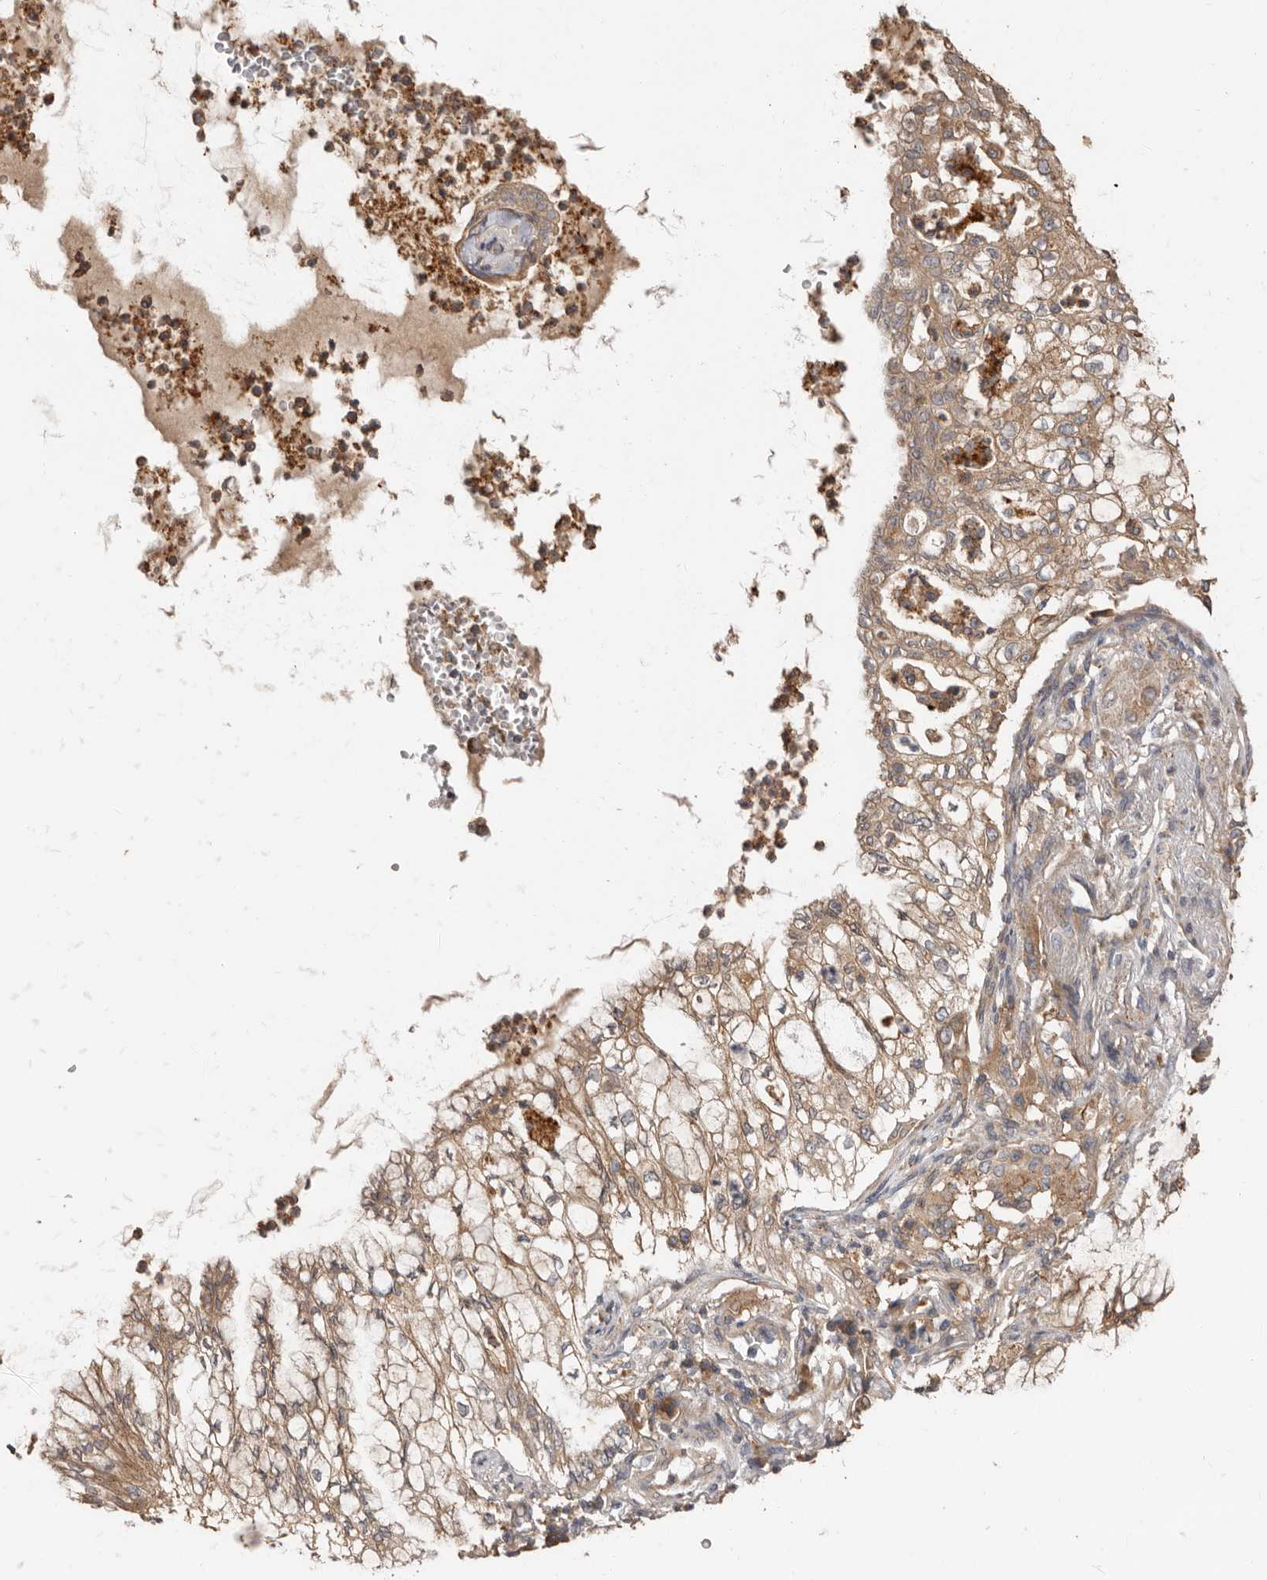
{"staining": {"intensity": "weak", "quantity": ">75%", "location": "cytoplasmic/membranous"}, "tissue": "lung cancer", "cell_type": "Tumor cells", "image_type": "cancer", "snomed": [{"axis": "morphology", "description": "Adenocarcinoma, NOS"}, {"axis": "topography", "description": "Lung"}], "caption": "IHC staining of adenocarcinoma (lung), which shows low levels of weak cytoplasmic/membranous staining in about >75% of tumor cells indicating weak cytoplasmic/membranous protein expression. The staining was performed using DAB (3,3'-diaminobenzidine) (brown) for protein detection and nuclei were counterstained in hematoxylin (blue).", "gene": "TMUB1", "patient": {"sex": "female", "age": 70}}